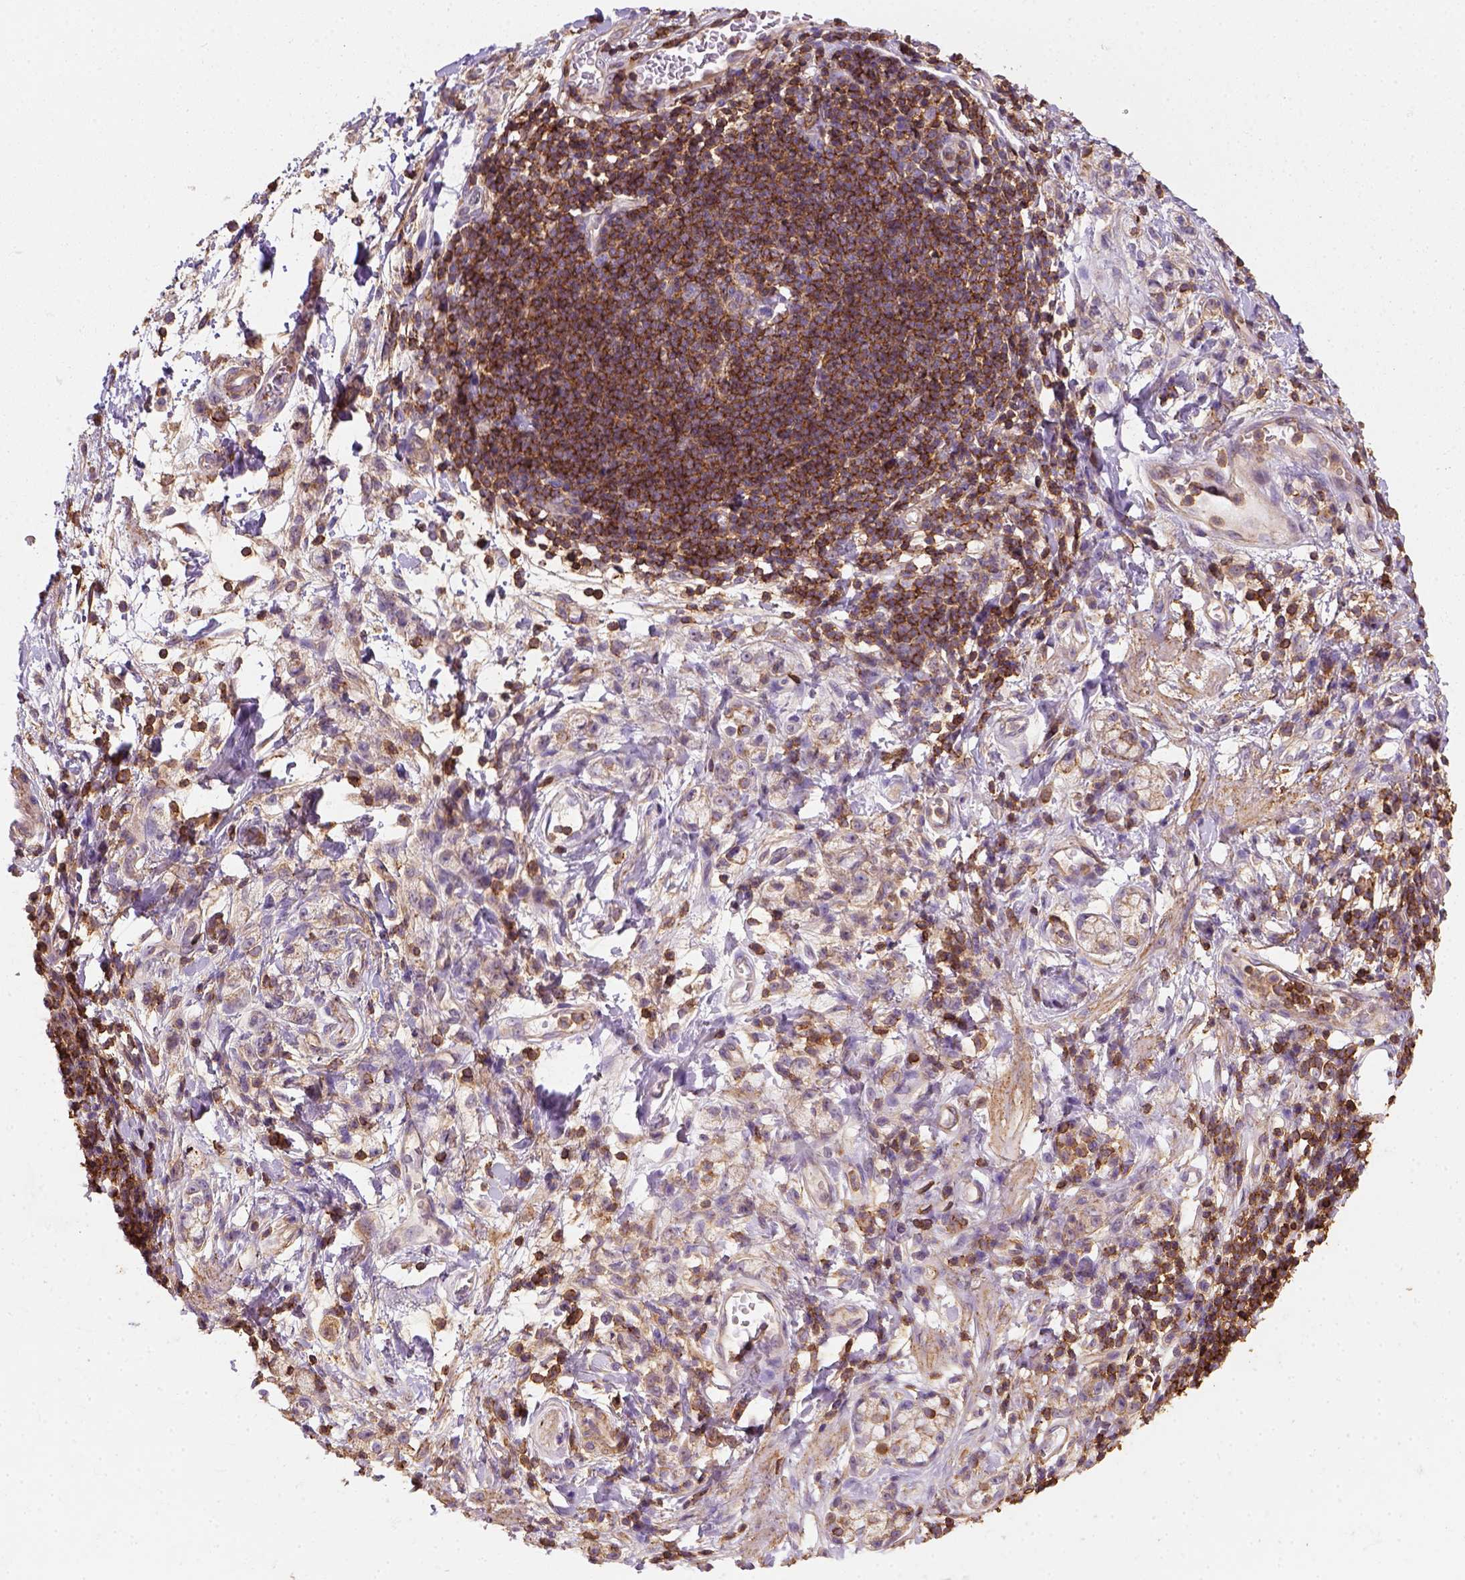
{"staining": {"intensity": "weak", "quantity": ">75%", "location": "cytoplasmic/membranous"}, "tissue": "stomach cancer", "cell_type": "Tumor cells", "image_type": "cancer", "snomed": [{"axis": "morphology", "description": "Adenocarcinoma, NOS"}, {"axis": "topography", "description": "Stomach"}], "caption": "Tumor cells exhibit weak cytoplasmic/membranous staining in about >75% of cells in adenocarcinoma (stomach). (DAB IHC with brightfield microscopy, high magnification).", "gene": "GPRC5D", "patient": {"sex": "male", "age": 58}}